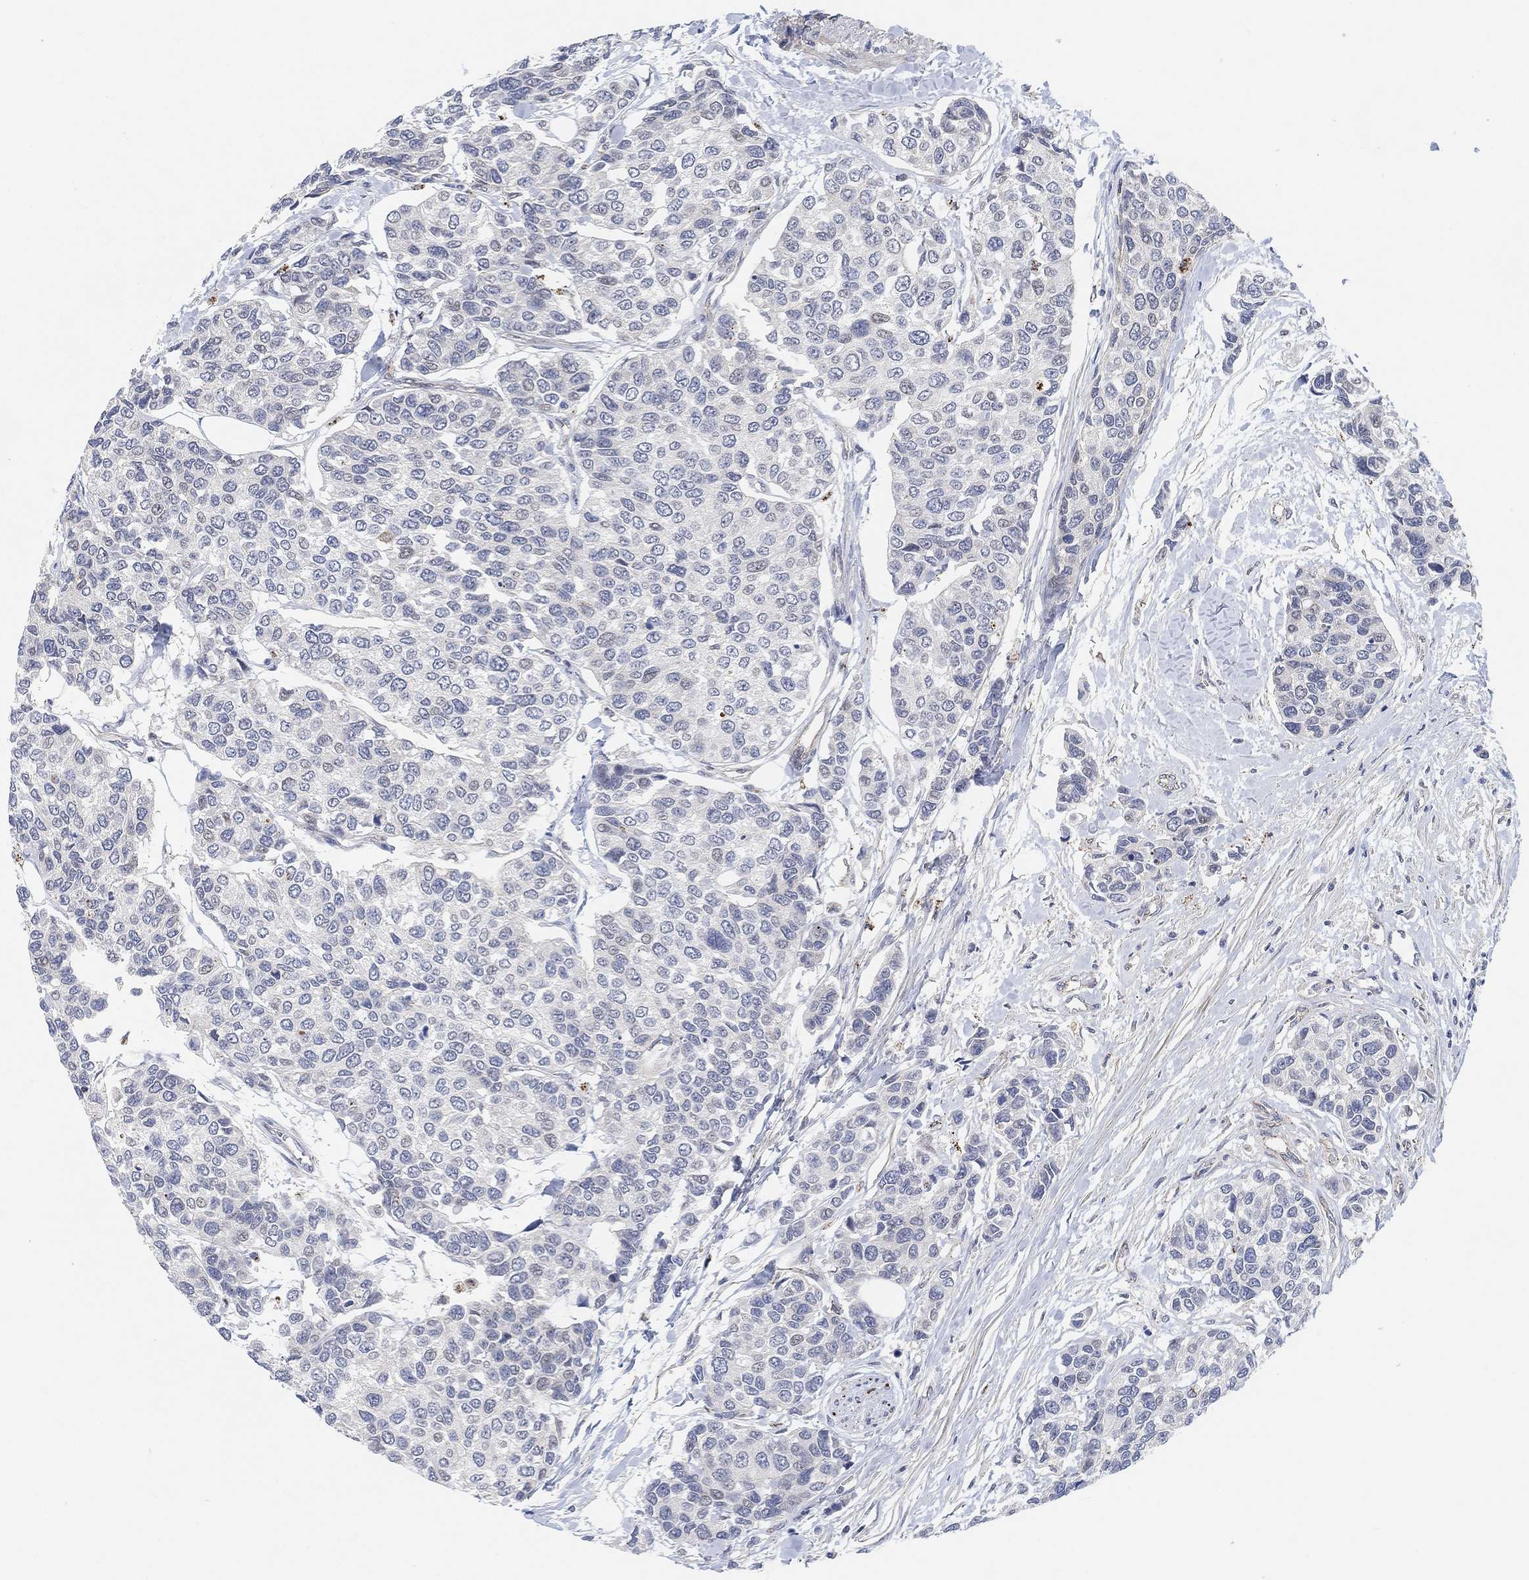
{"staining": {"intensity": "negative", "quantity": "none", "location": "none"}, "tissue": "urothelial cancer", "cell_type": "Tumor cells", "image_type": "cancer", "snomed": [{"axis": "morphology", "description": "Urothelial carcinoma, High grade"}, {"axis": "topography", "description": "Urinary bladder"}], "caption": "The immunohistochemistry image has no significant expression in tumor cells of urothelial cancer tissue. Brightfield microscopy of IHC stained with DAB (3,3'-diaminobenzidine) (brown) and hematoxylin (blue), captured at high magnification.", "gene": "HCRTR1", "patient": {"sex": "male", "age": 77}}